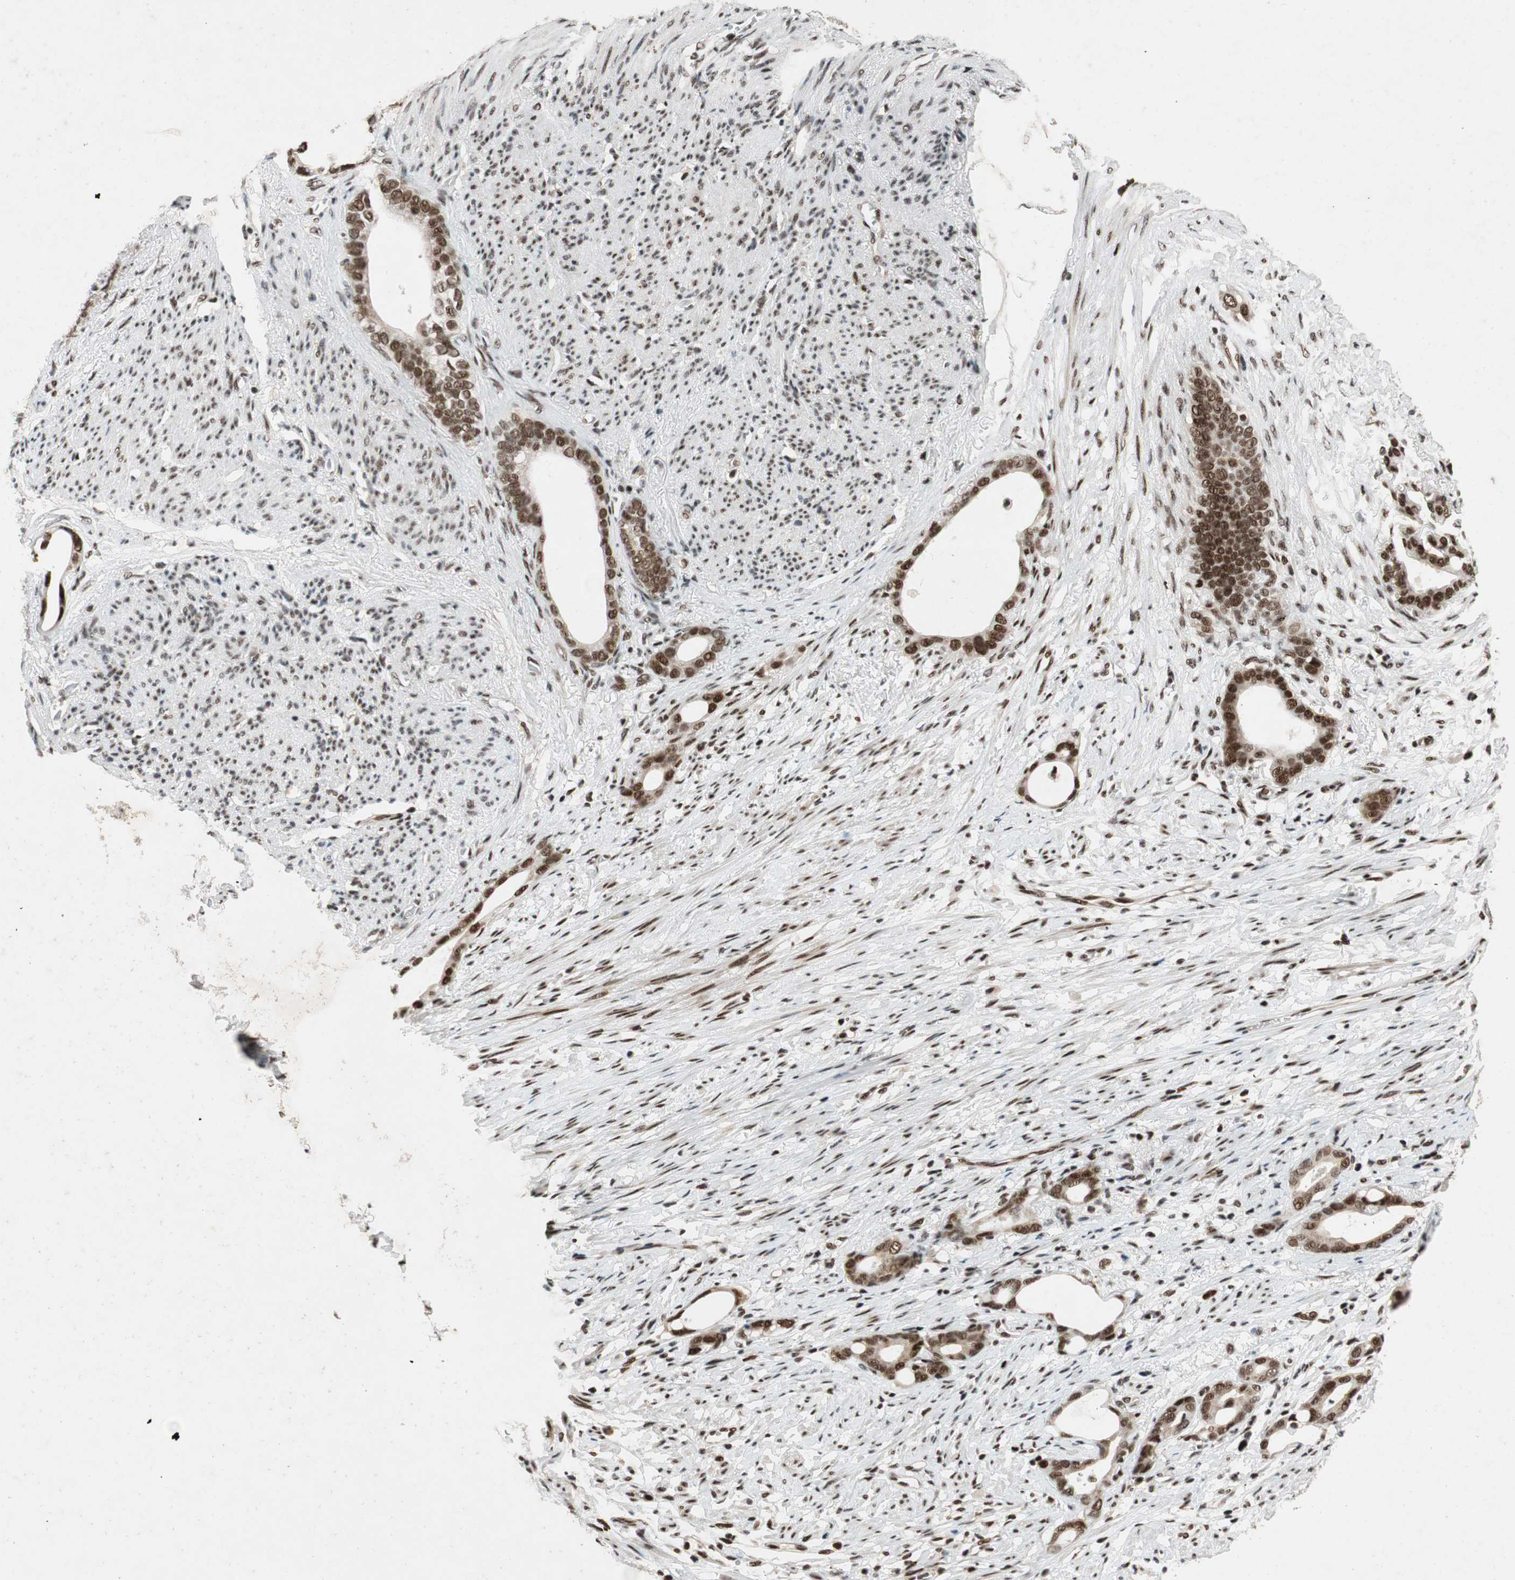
{"staining": {"intensity": "strong", "quantity": ">75%", "location": "nuclear"}, "tissue": "stomach cancer", "cell_type": "Tumor cells", "image_type": "cancer", "snomed": [{"axis": "morphology", "description": "Adenocarcinoma, NOS"}, {"axis": "topography", "description": "Stomach"}], "caption": "Immunohistochemical staining of human adenocarcinoma (stomach) reveals high levels of strong nuclear positivity in about >75% of tumor cells.", "gene": "NCBP3", "patient": {"sex": "female", "age": 75}}